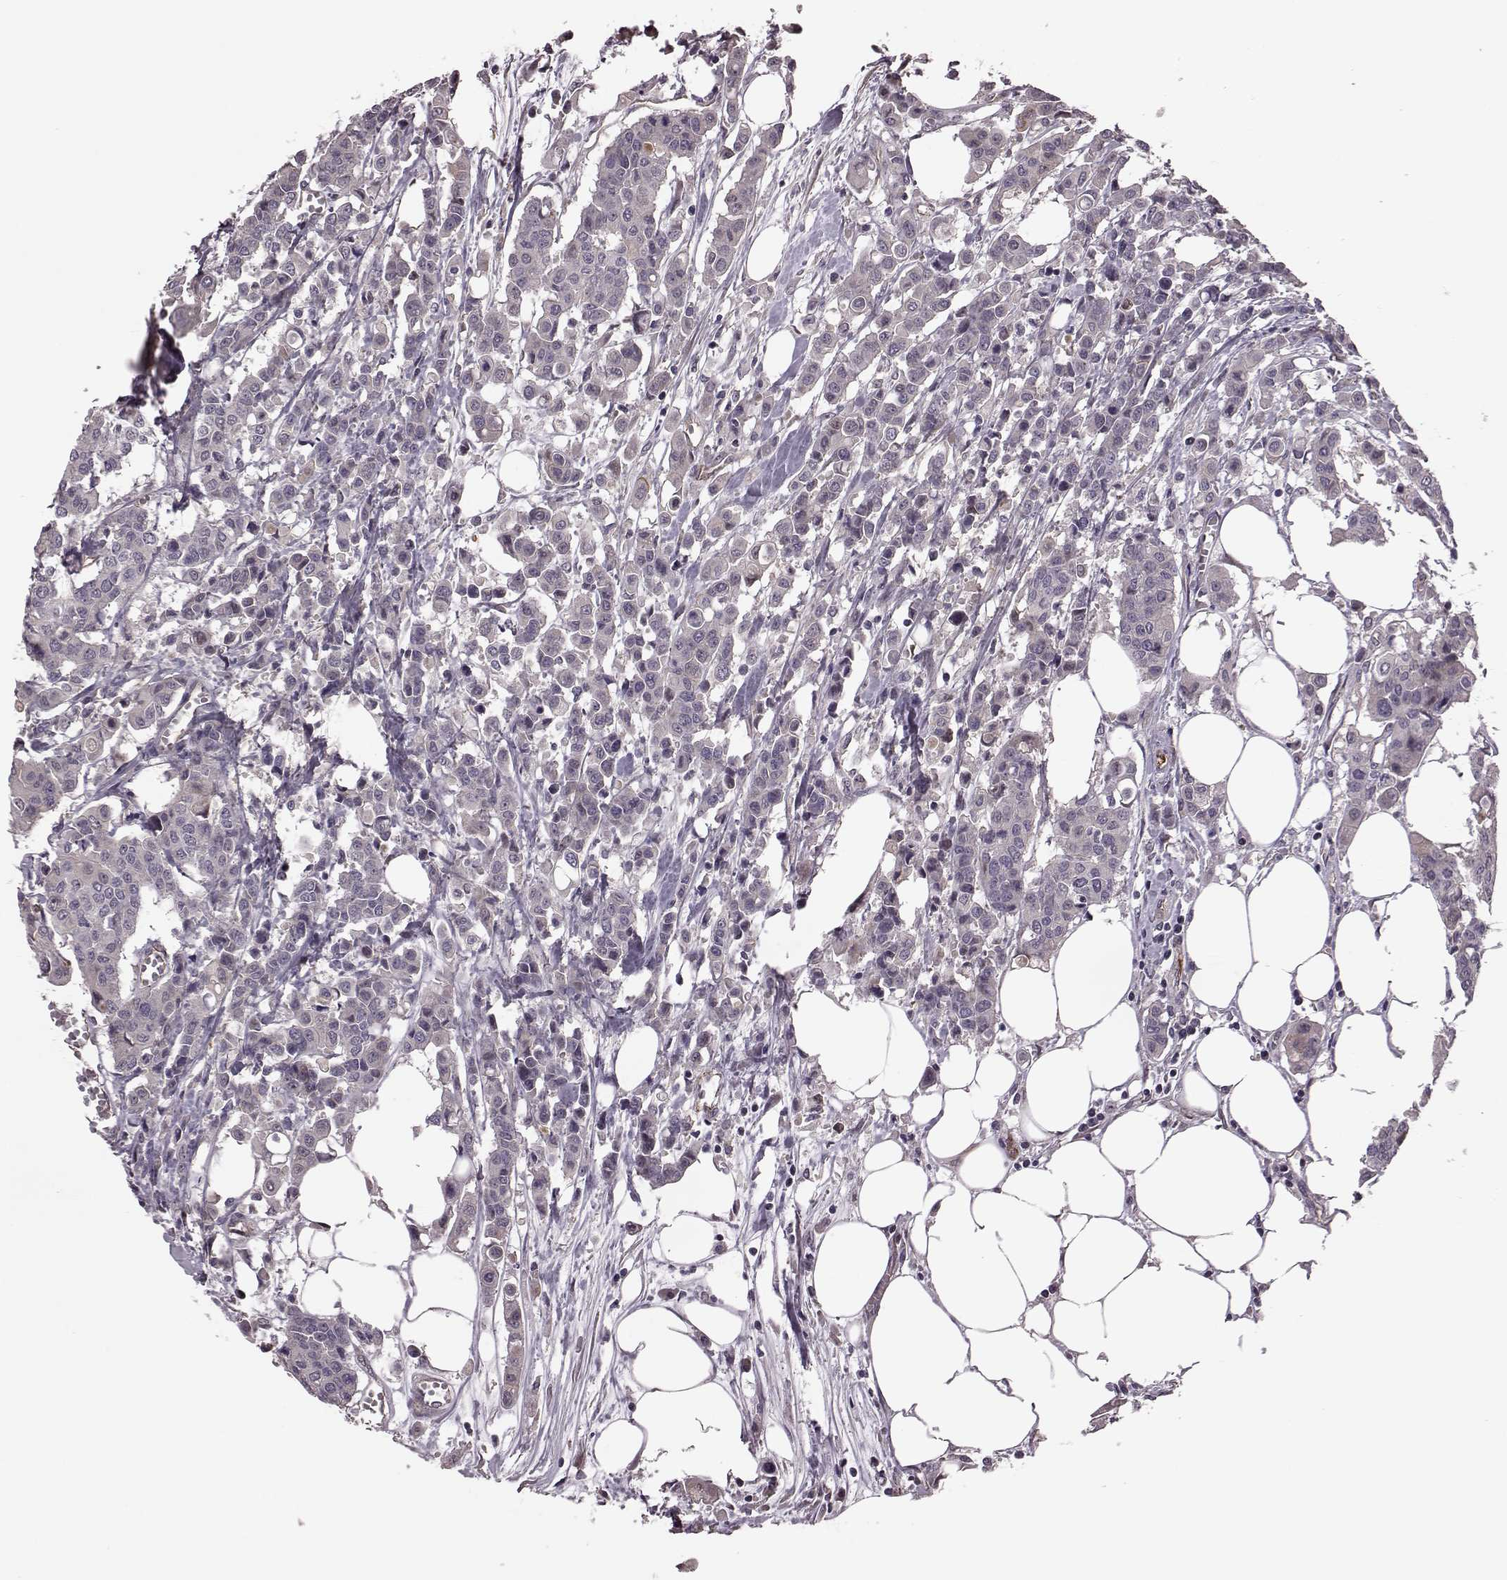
{"staining": {"intensity": "negative", "quantity": "none", "location": "none"}, "tissue": "carcinoid", "cell_type": "Tumor cells", "image_type": "cancer", "snomed": [{"axis": "morphology", "description": "Carcinoid, malignant, NOS"}, {"axis": "topography", "description": "Colon"}], "caption": "Micrograph shows no protein expression in tumor cells of carcinoid (malignant) tissue.", "gene": "SYNPO", "patient": {"sex": "male", "age": 81}}